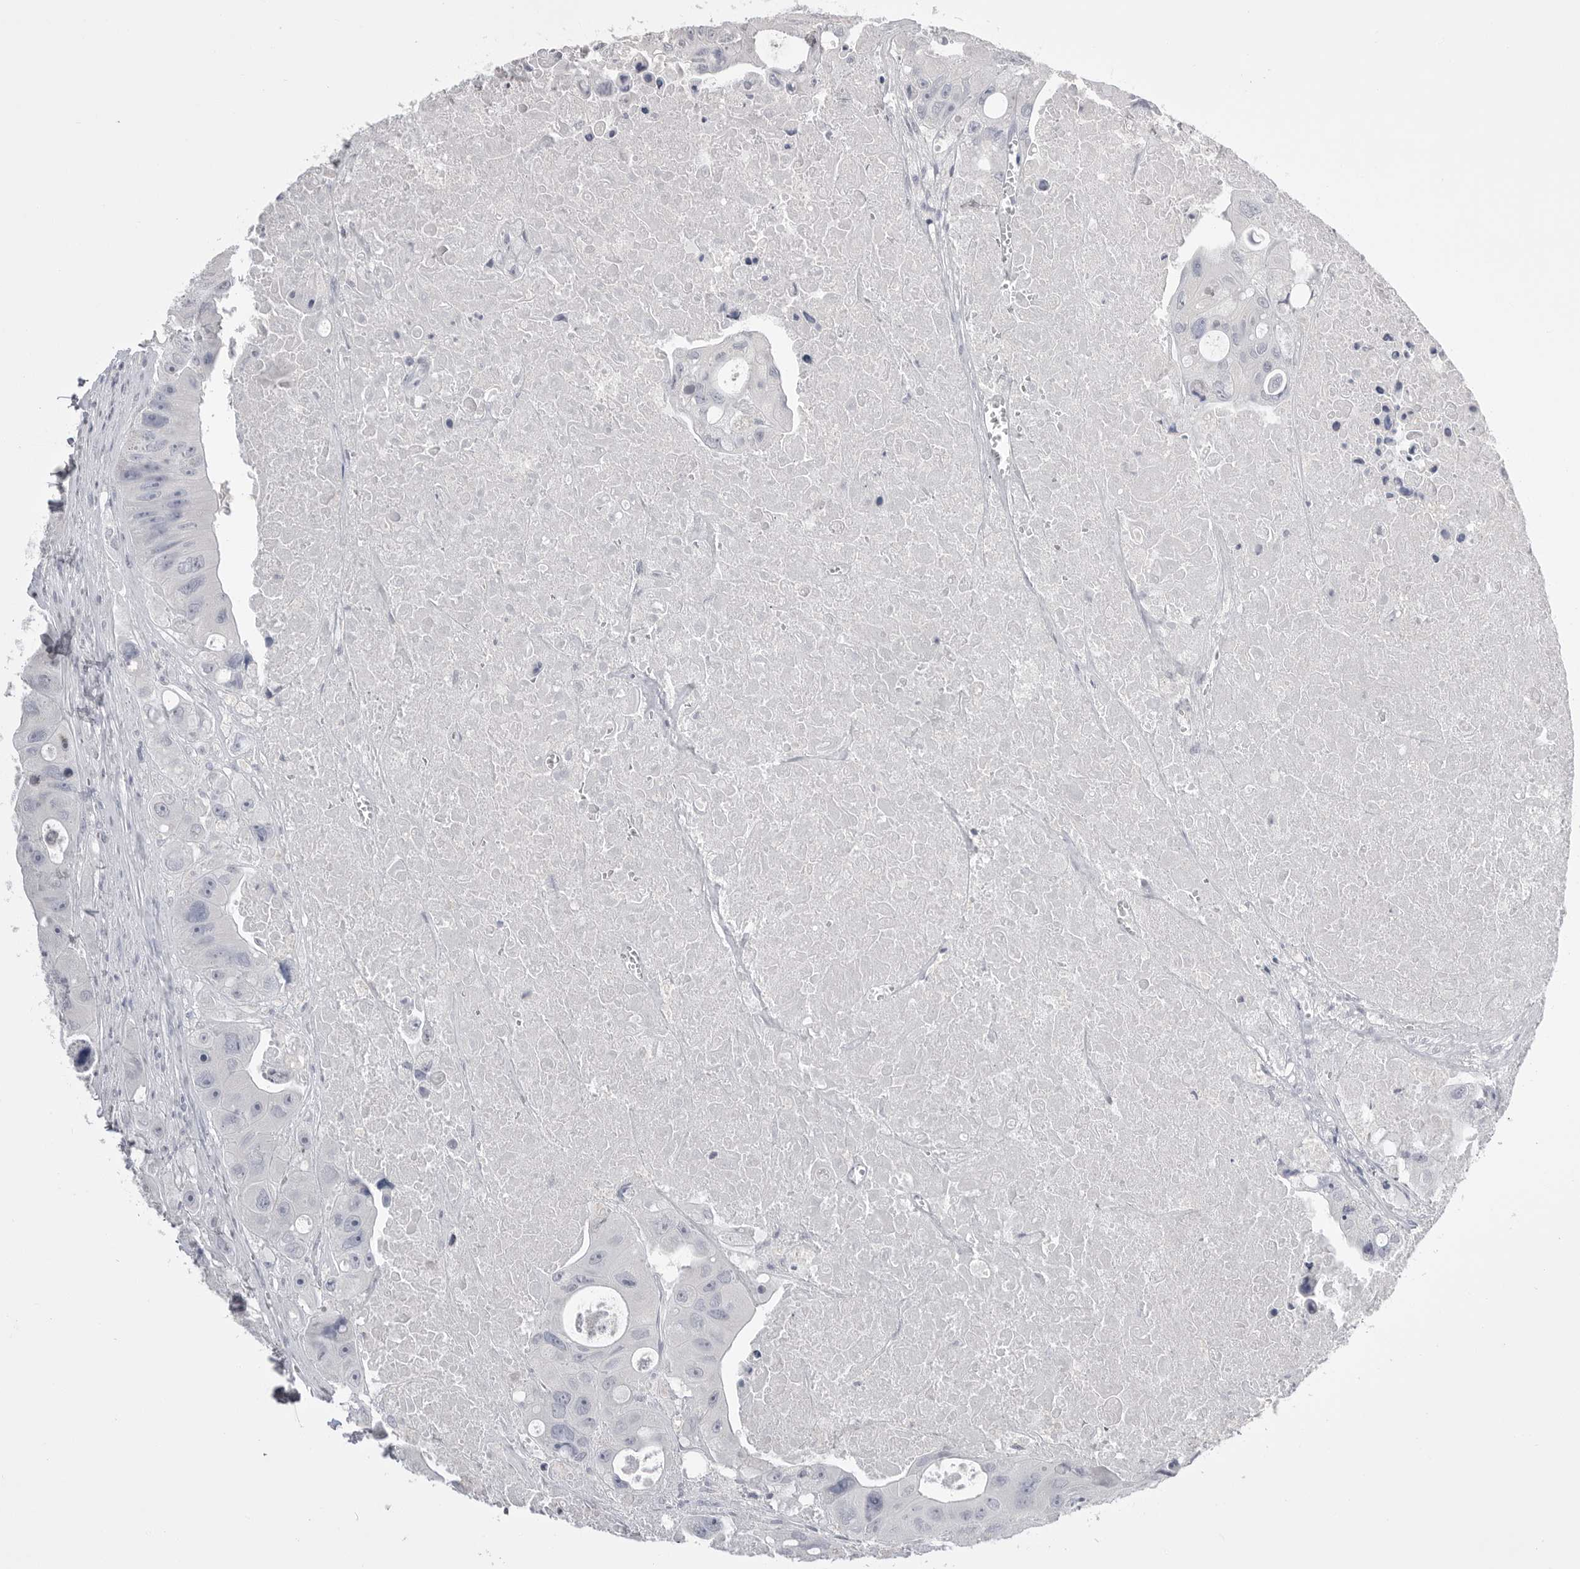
{"staining": {"intensity": "negative", "quantity": "none", "location": "none"}, "tissue": "colorectal cancer", "cell_type": "Tumor cells", "image_type": "cancer", "snomed": [{"axis": "morphology", "description": "Adenocarcinoma, NOS"}, {"axis": "topography", "description": "Colon"}], "caption": "Tumor cells show no significant positivity in colorectal cancer (adenocarcinoma).", "gene": "CPB1", "patient": {"sex": "female", "age": 46}}